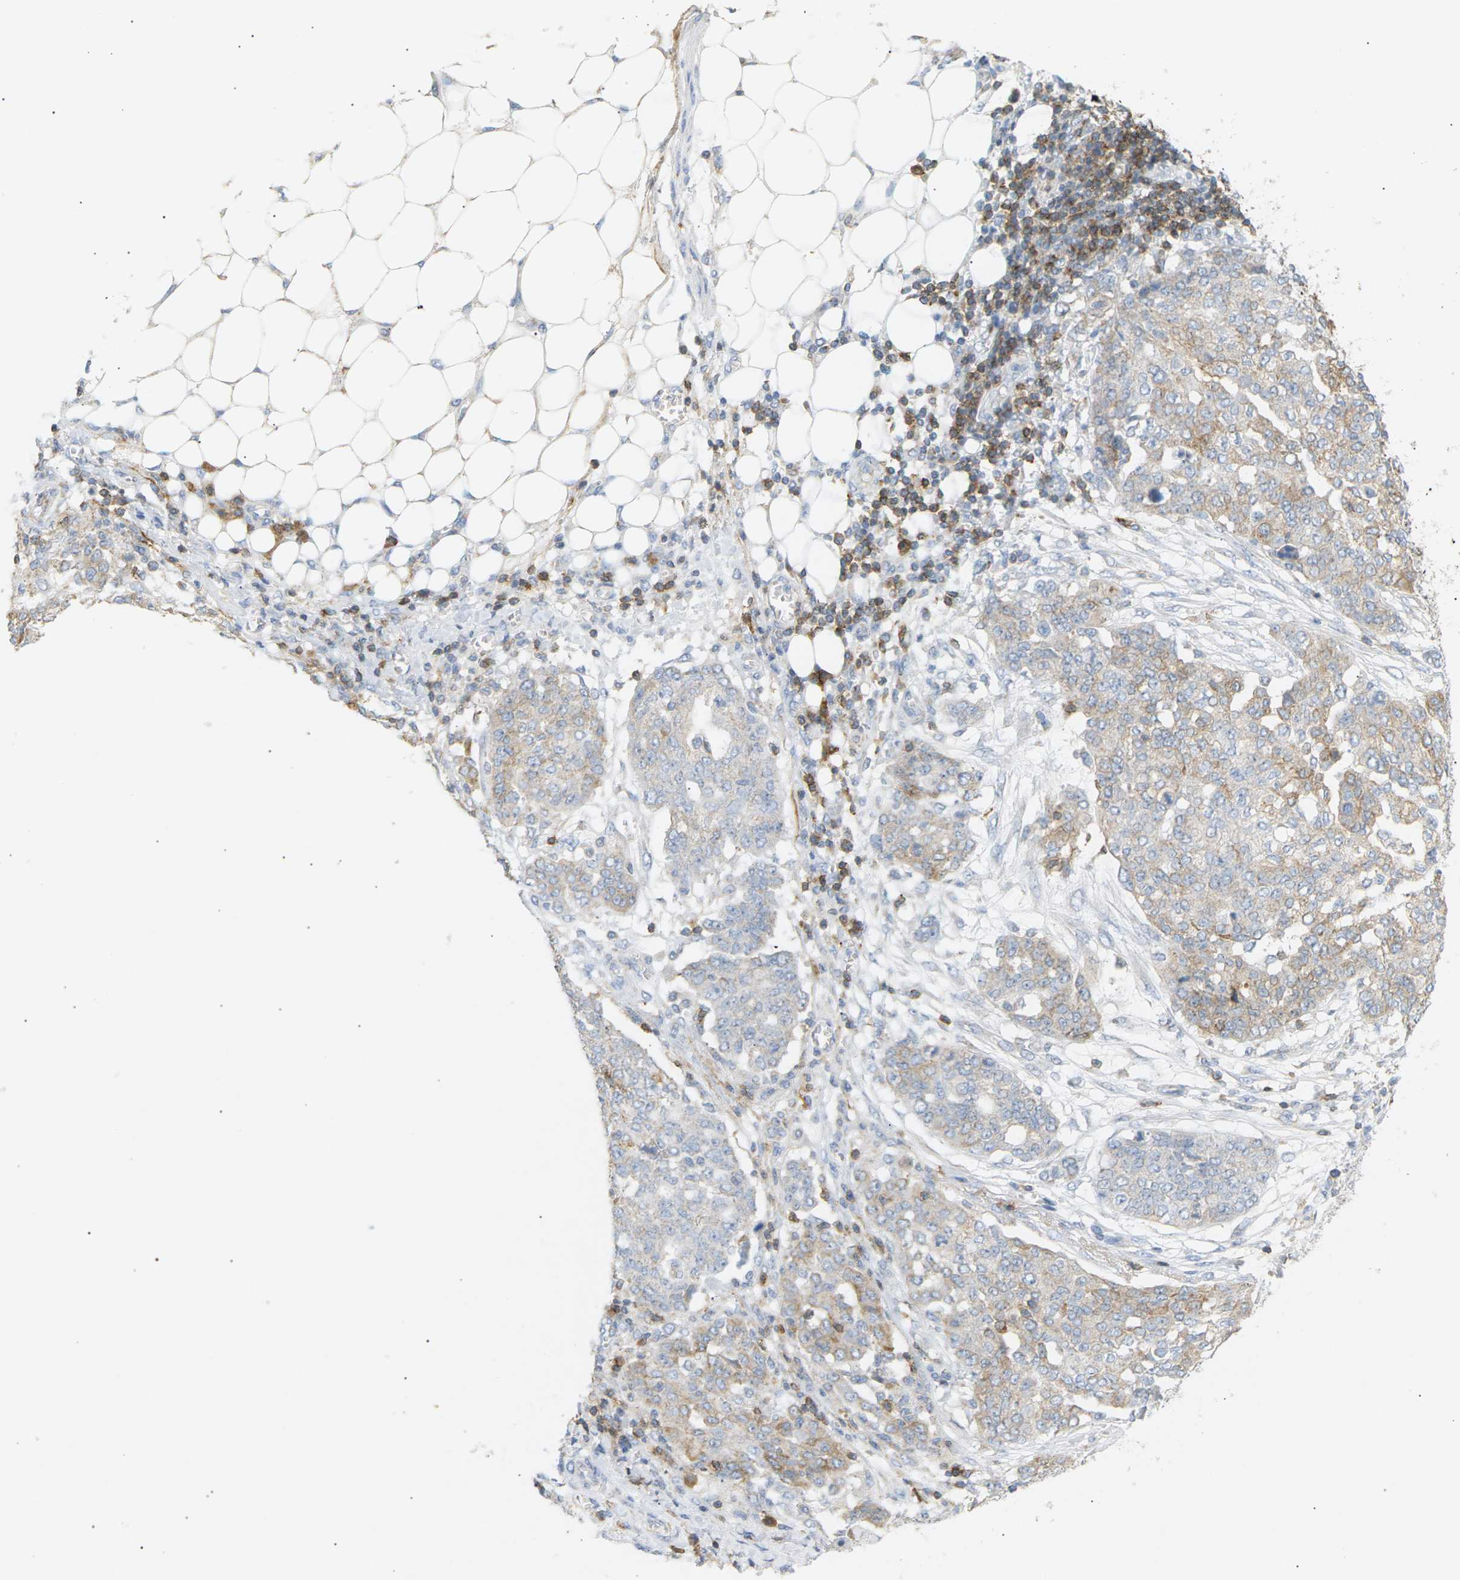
{"staining": {"intensity": "weak", "quantity": "25%-75%", "location": "cytoplasmic/membranous"}, "tissue": "ovarian cancer", "cell_type": "Tumor cells", "image_type": "cancer", "snomed": [{"axis": "morphology", "description": "Cystadenocarcinoma, serous, NOS"}, {"axis": "topography", "description": "Soft tissue"}, {"axis": "topography", "description": "Ovary"}], "caption": "This micrograph displays IHC staining of ovarian serous cystadenocarcinoma, with low weak cytoplasmic/membranous expression in approximately 25%-75% of tumor cells.", "gene": "LIME1", "patient": {"sex": "female", "age": 57}}